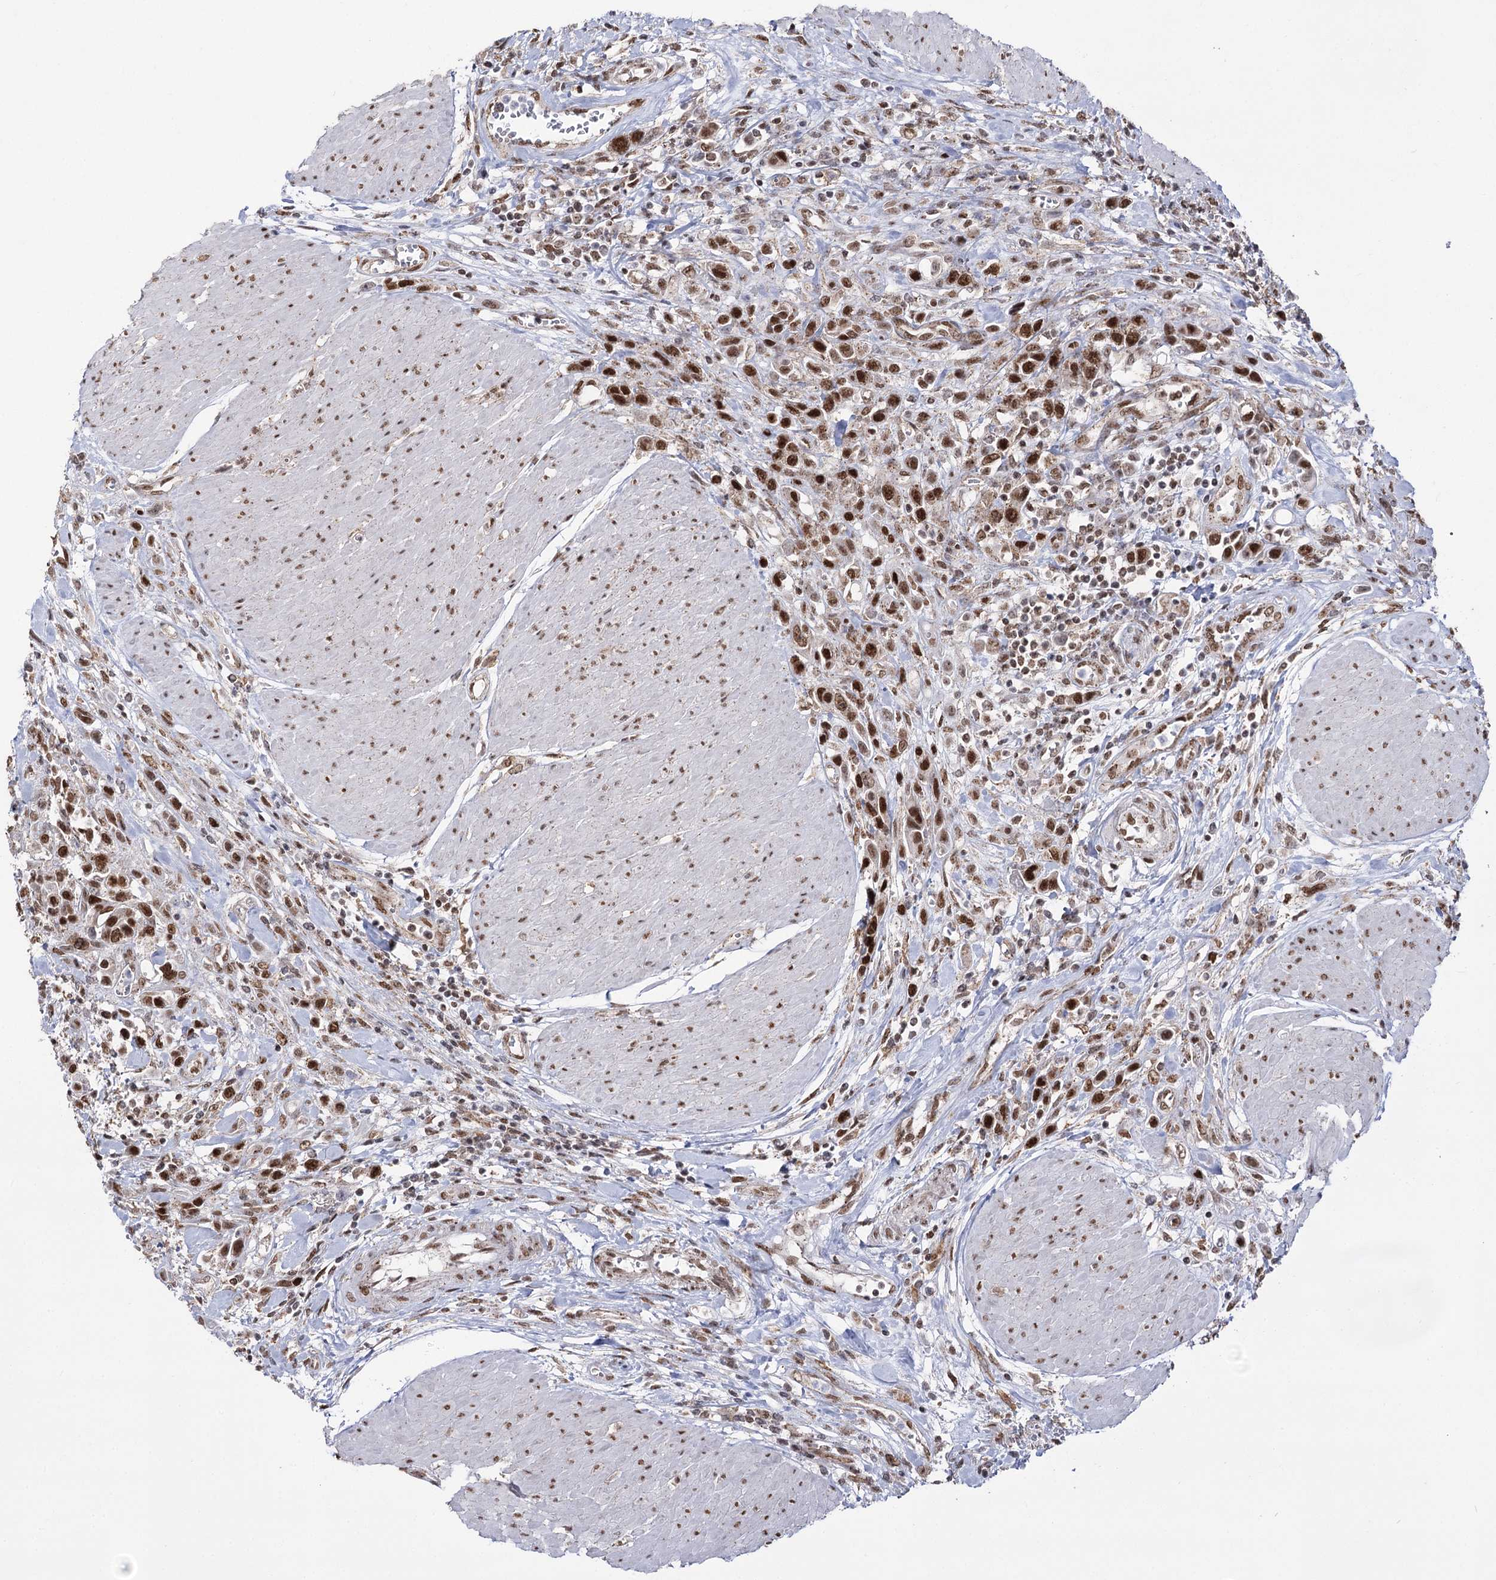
{"staining": {"intensity": "strong", "quantity": ">75%", "location": "nuclear"}, "tissue": "urothelial cancer", "cell_type": "Tumor cells", "image_type": "cancer", "snomed": [{"axis": "morphology", "description": "Urothelial carcinoma, High grade"}, {"axis": "topography", "description": "Urinary bladder"}], "caption": "DAB (3,3'-diaminobenzidine) immunohistochemical staining of urothelial cancer displays strong nuclear protein staining in about >75% of tumor cells.", "gene": "VGLL4", "patient": {"sex": "male", "age": 50}}